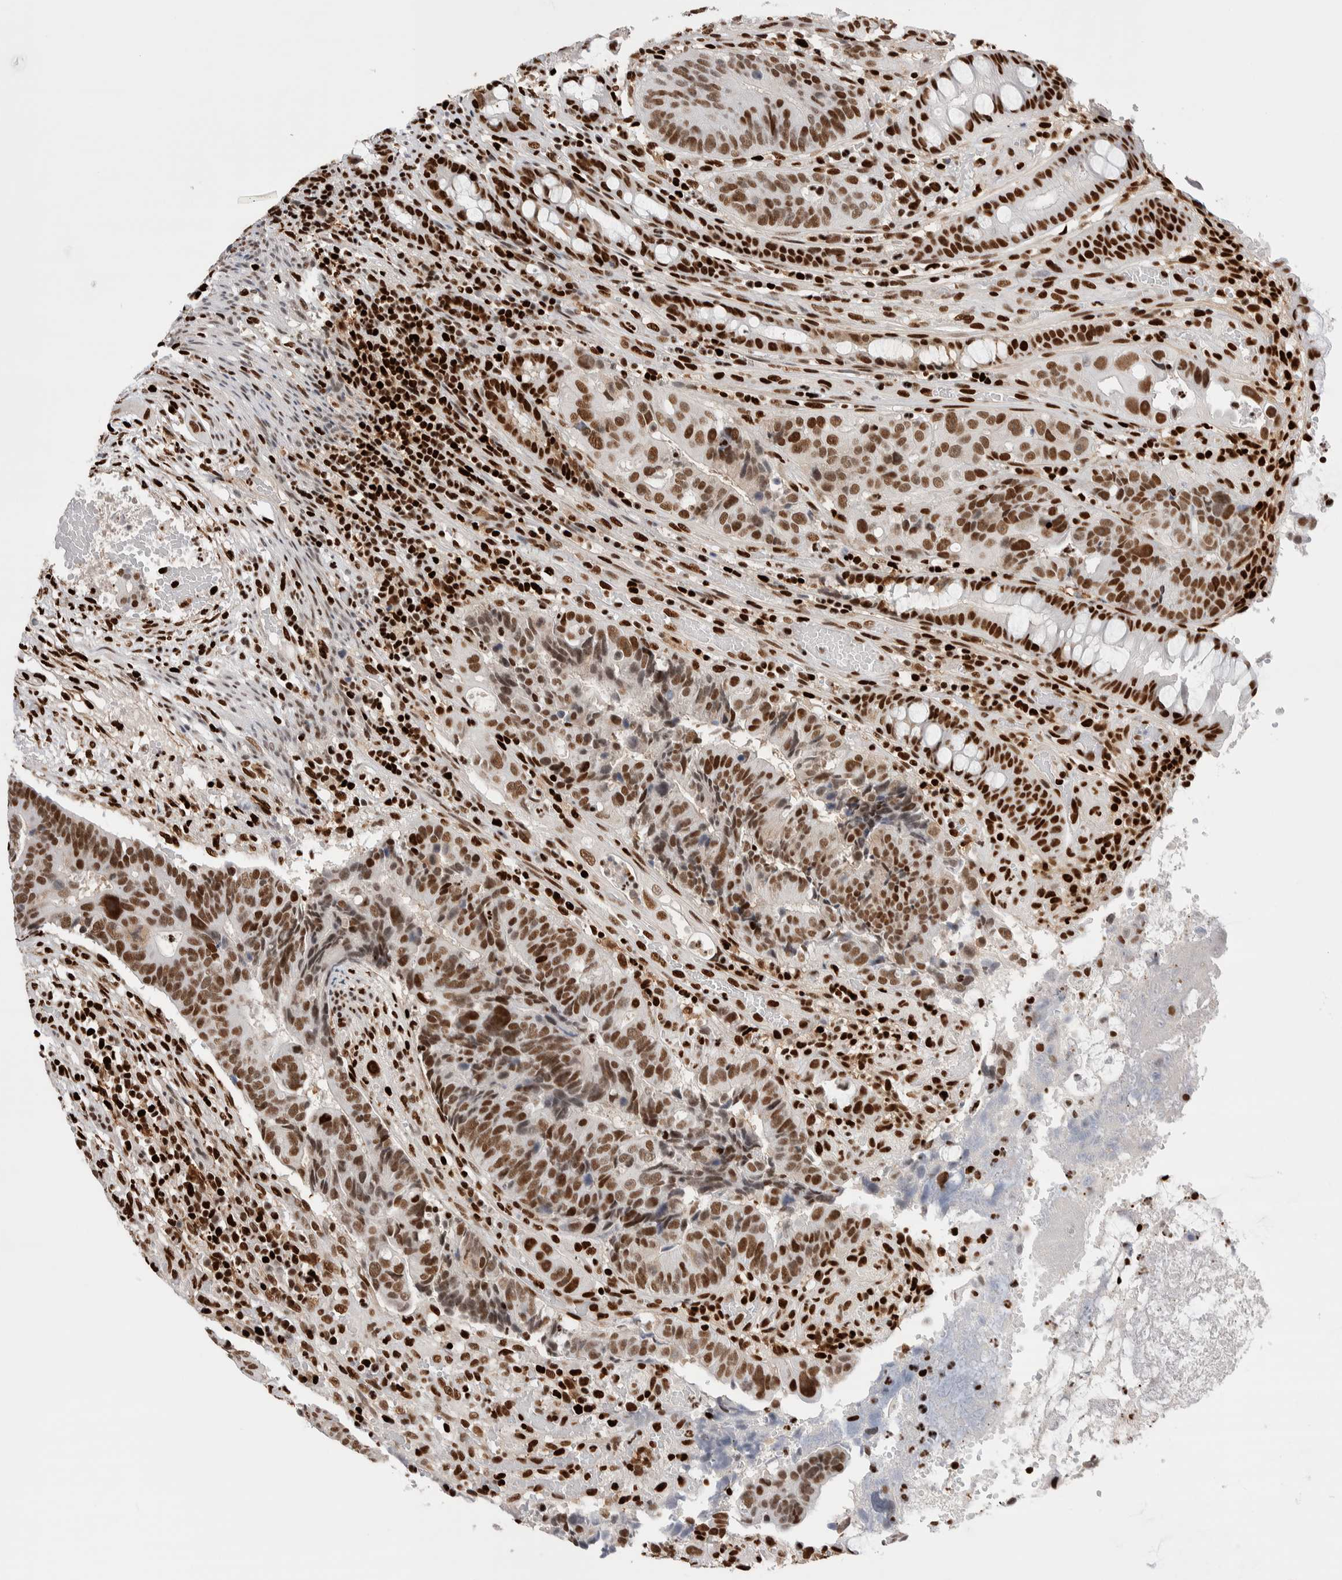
{"staining": {"intensity": "strong", "quantity": ">75%", "location": "nuclear"}, "tissue": "colorectal cancer", "cell_type": "Tumor cells", "image_type": "cancer", "snomed": [{"axis": "morphology", "description": "Adenocarcinoma, NOS"}, {"axis": "topography", "description": "Colon"}], "caption": "This is an image of IHC staining of colorectal cancer (adenocarcinoma), which shows strong expression in the nuclear of tumor cells.", "gene": "RNASEK-C17orf49", "patient": {"sex": "female", "age": 57}}